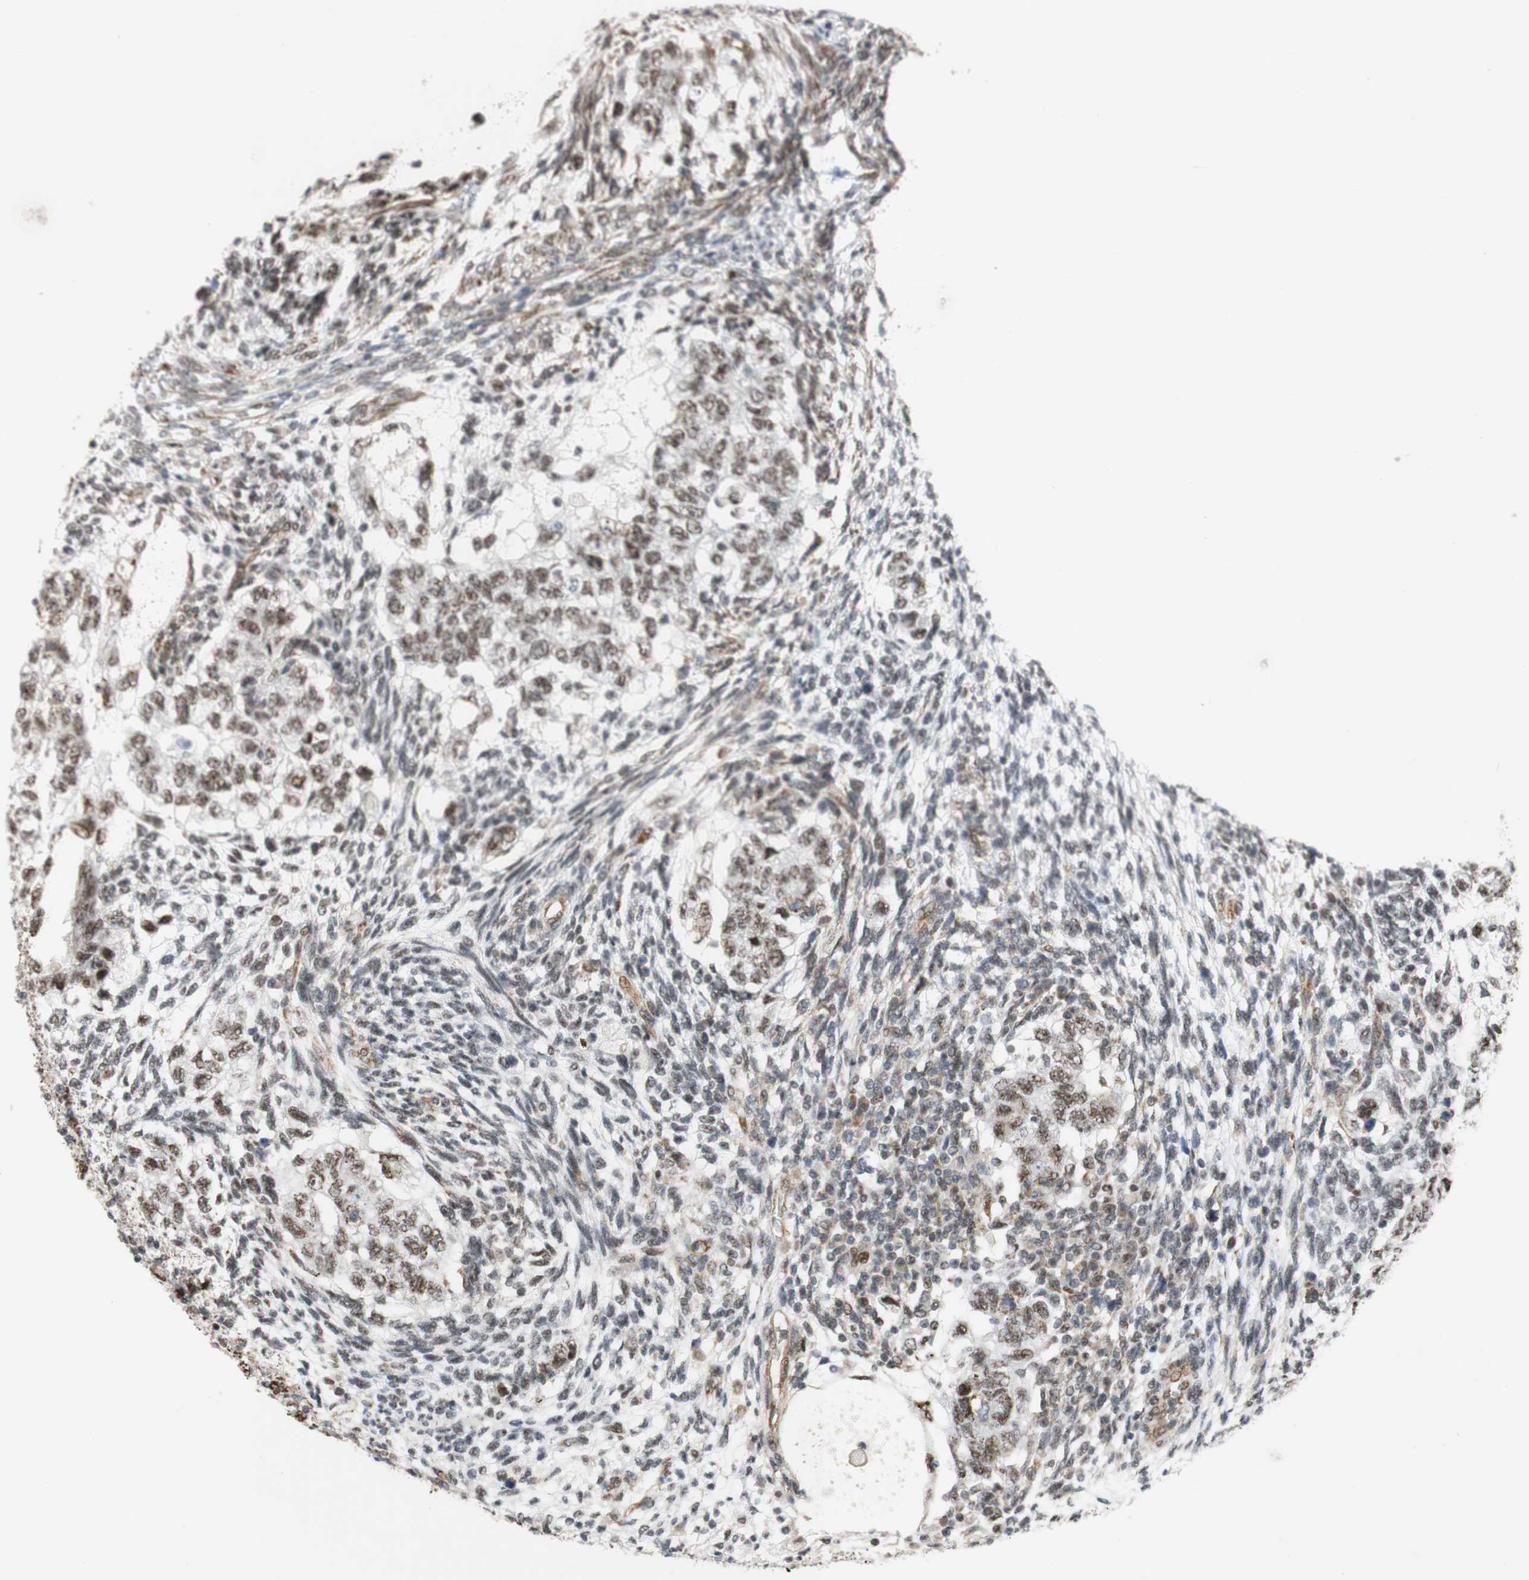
{"staining": {"intensity": "moderate", "quantity": ">75%", "location": "nuclear"}, "tissue": "testis cancer", "cell_type": "Tumor cells", "image_type": "cancer", "snomed": [{"axis": "morphology", "description": "Normal tissue, NOS"}, {"axis": "morphology", "description": "Carcinoma, Embryonal, NOS"}, {"axis": "topography", "description": "Testis"}], "caption": "Testis embryonal carcinoma tissue demonstrates moderate nuclear staining in about >75% of tumor cells, visualized by immunohistochemistry.", "gene": "SAP18", "patient": {"sex": "male", "age": 36}}